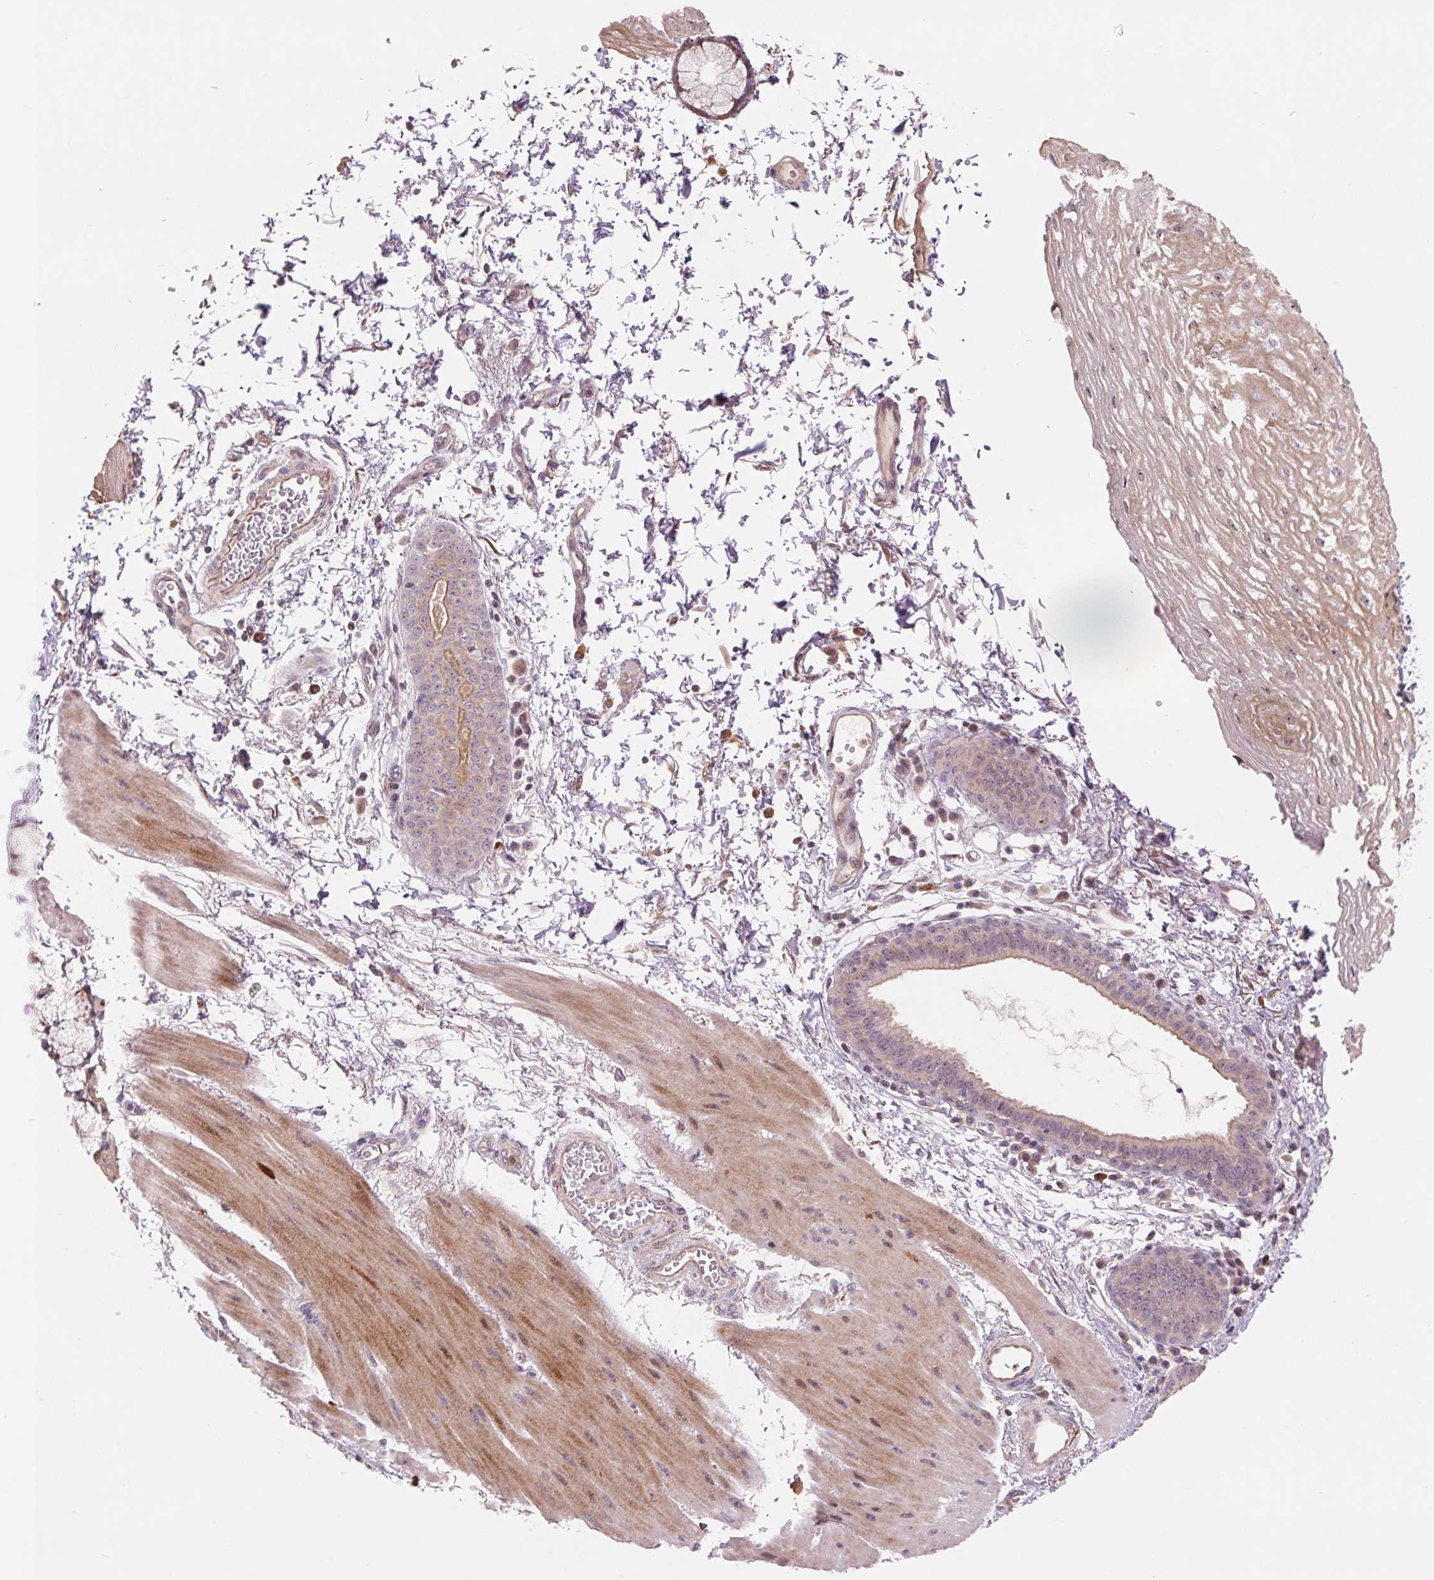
{"staining": {"intensity": "moderate", "quantity": "<25%", "location": "cytoplasmic/membranous"}, "tissue": "esophagus", "cell_type": "Squamous epithelial cells", "image_type": "normal", "snomed": [{"axis": "morphology", "description": "Normal tissue, NOS"}, {"axis": "topography", "description": "Esophagus"}], "caption": "Moderate cytoplasmic/membranous expression is appreciated in approximately <25% of squamous epithelial cells in benign esophagus. (IHC, brightfield microscopy, high magnification).", "gene": "RANBP3L", "patient": {"sex": "female", "age": 81}}